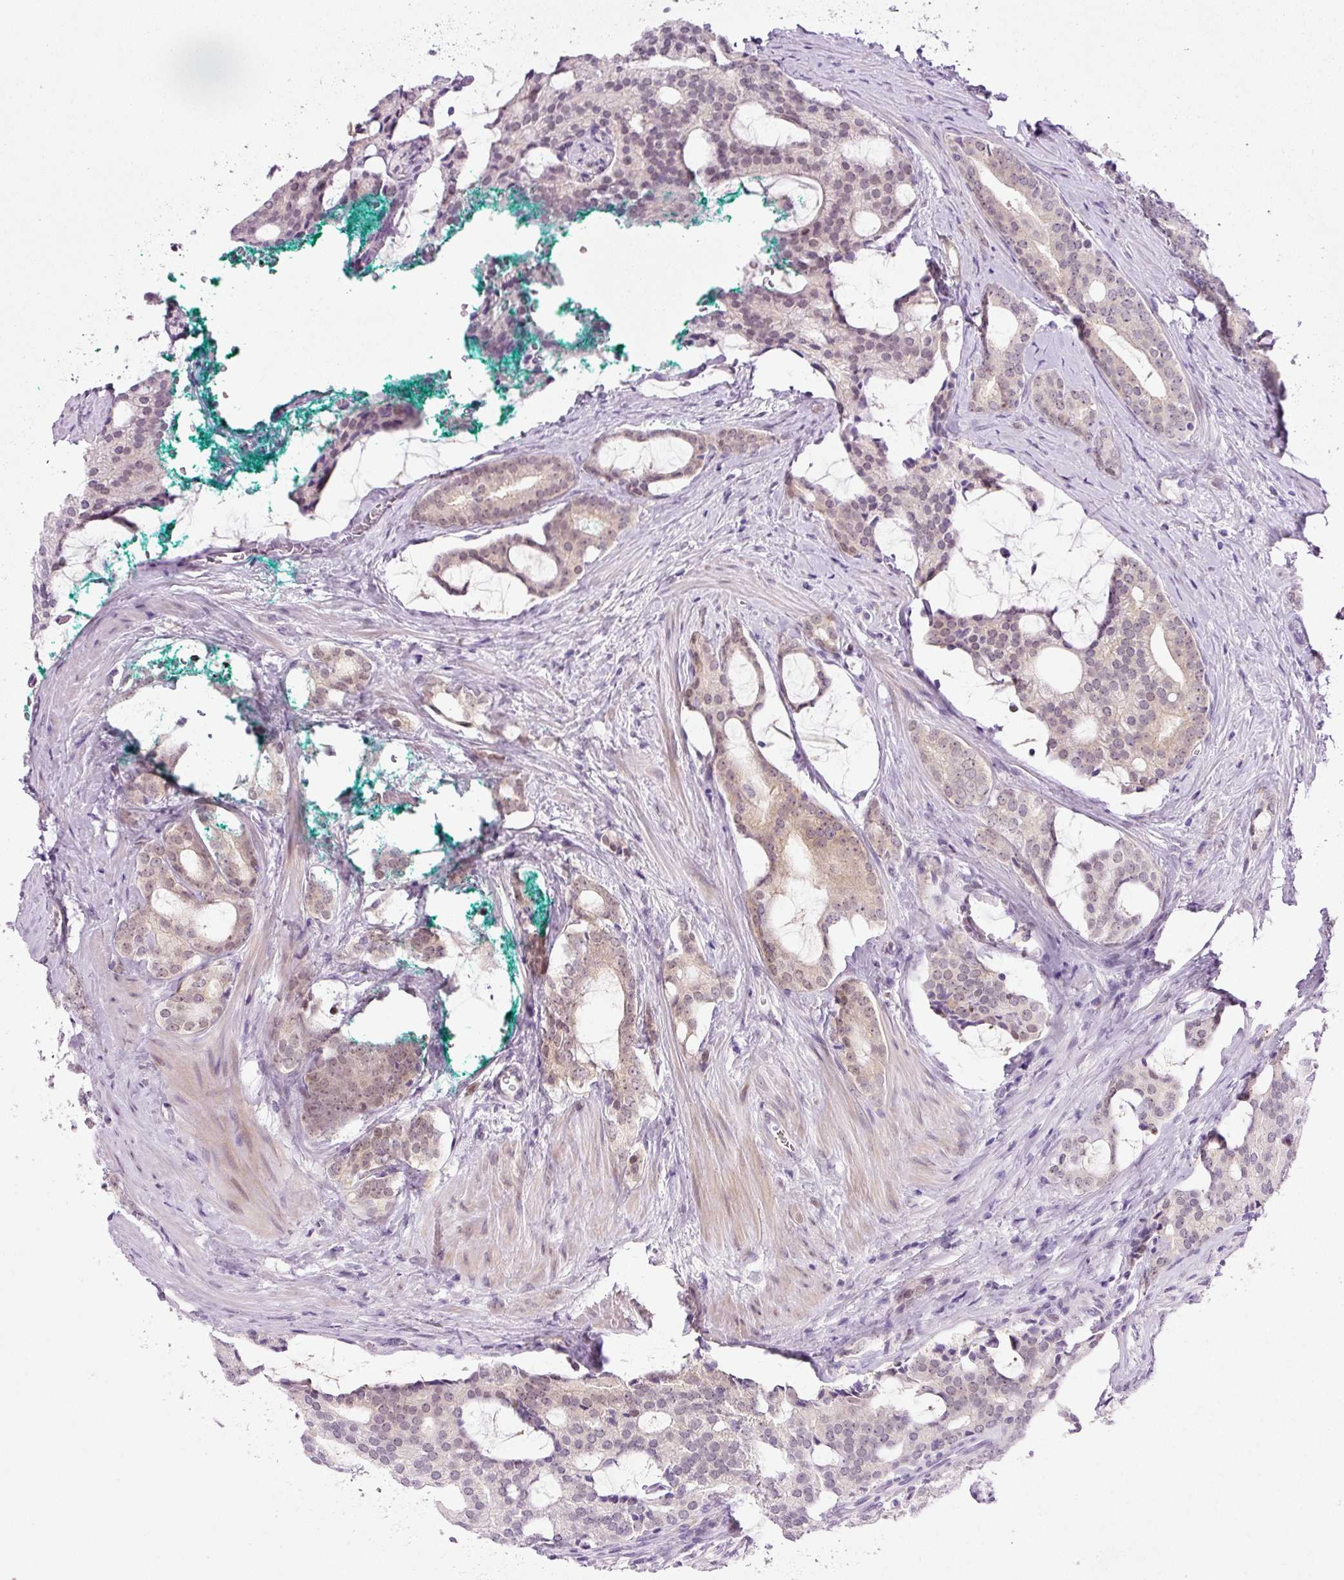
{"staining": {"intensity": "weak", "quantity": "<25%", "location": "nuclear"}, "tissue": "prostate cancer", "cell_type": "Tumor cells", "image_type": "cancer", "snomed": [{"axis": "morphology", "description": "Adenocarcinoma, High grade"}, {"axis": "topography", "description": "Prostate"}], "caption": "High power microscopy image of an IHC image of prostate cancer, revealing no significant staining in tumor cells. (DAB (3,3'-diaminobenzidine) IHC with hematoxylin counter stain).", "gene": "SRC", "patient": {"sex": "male", "age": 63}}